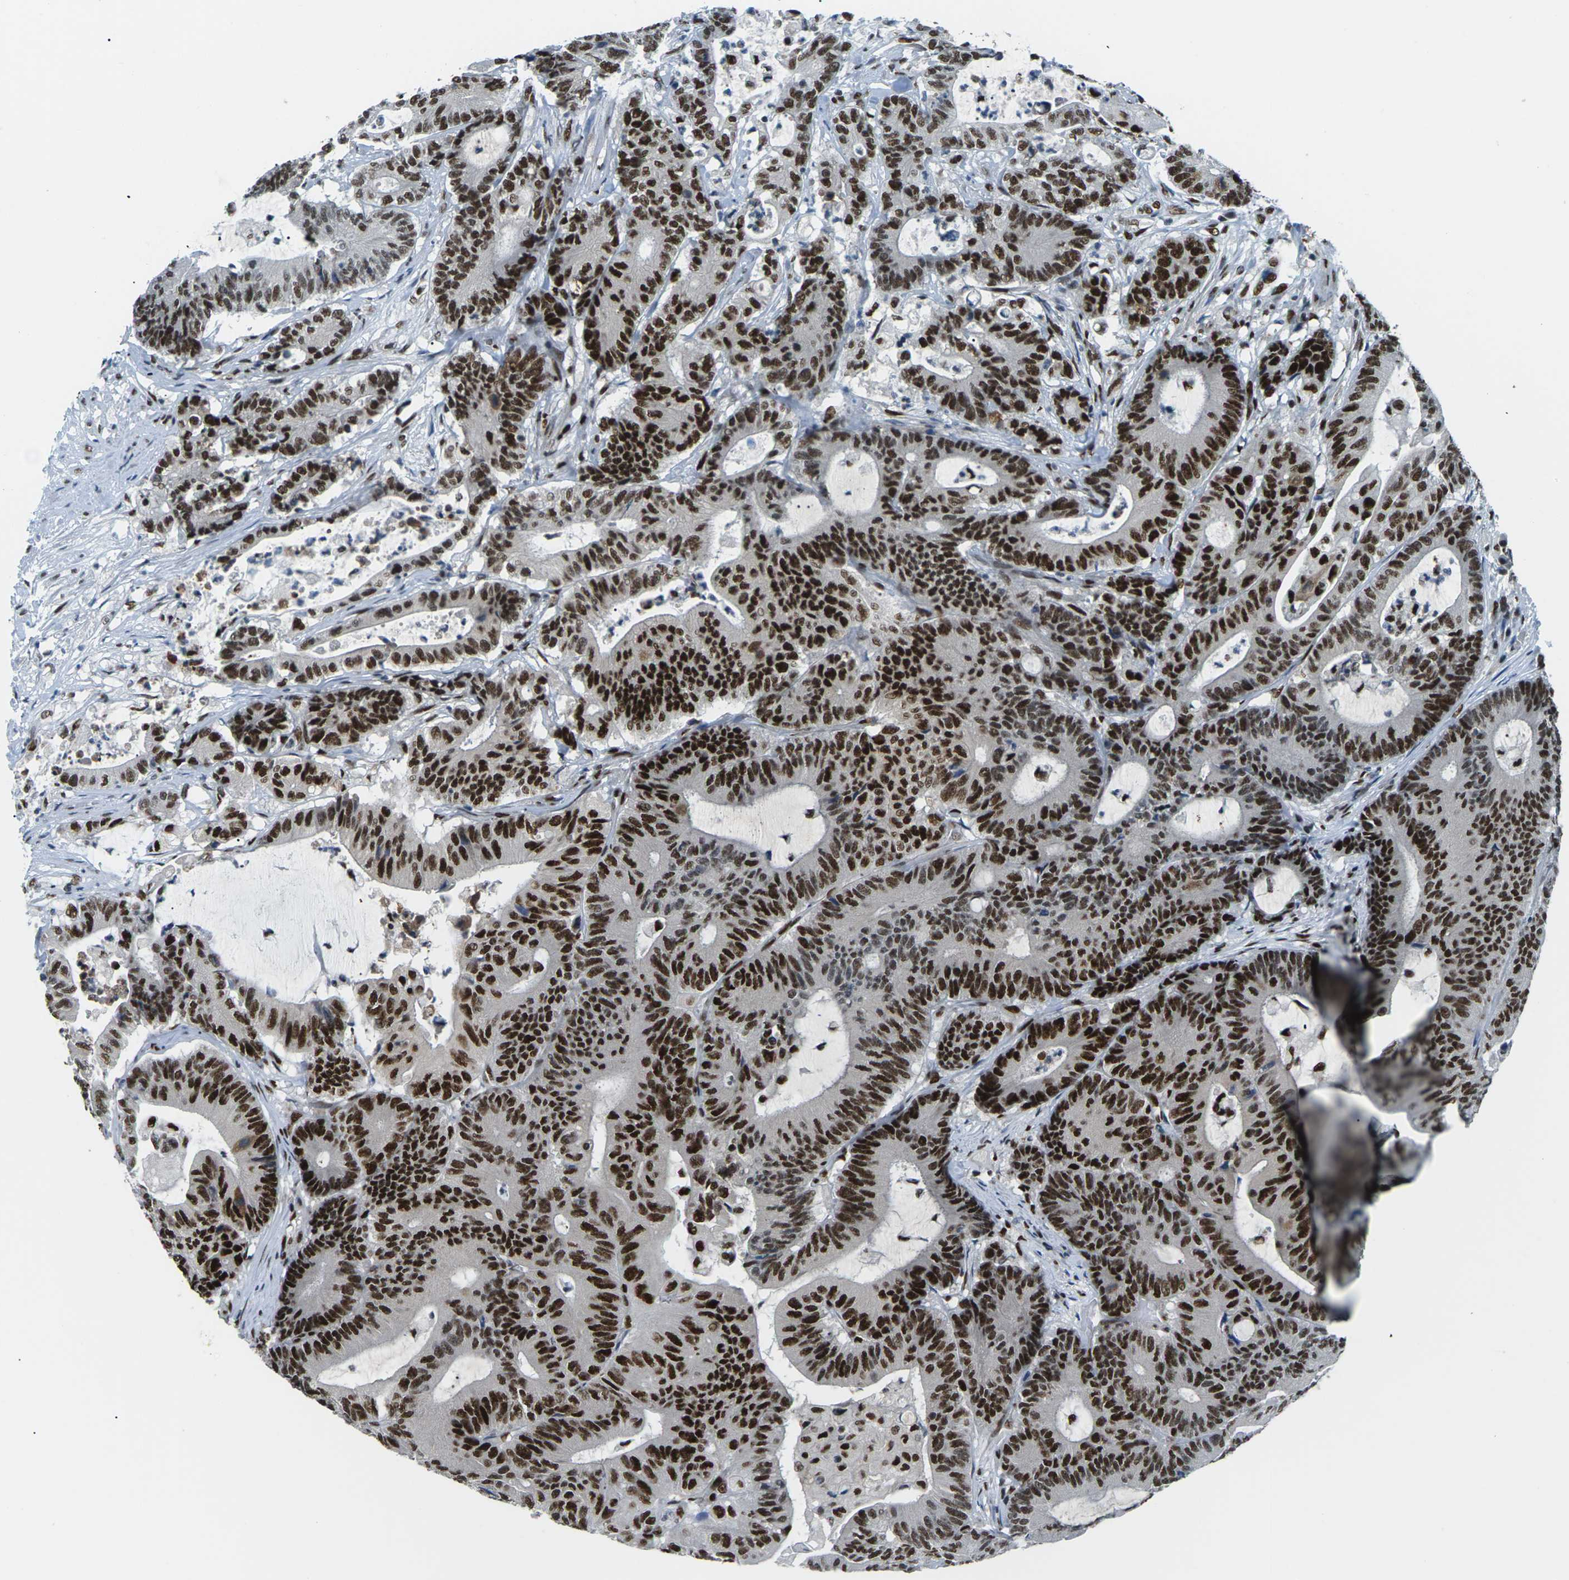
{"staining": {"intensity": "strong", "quantity": ">75%", "location": "nuclear"}, "tissue": "colorectal cancer", "cell_type": "Tumor cells", "image_type": "cancer", "snomed": [{"axis": "morphology", "description": "Adenocarcinoma, NOS"}, {"axis": "topography", "description": "Colon"}], "caption": "This micrograph shows IHC staining of human colorectal cancer, with high strong nuclear expression in approximately >75% of tumor cells.", "gene": "PSME3", "patient": {"sex": "female", "age": 84}}